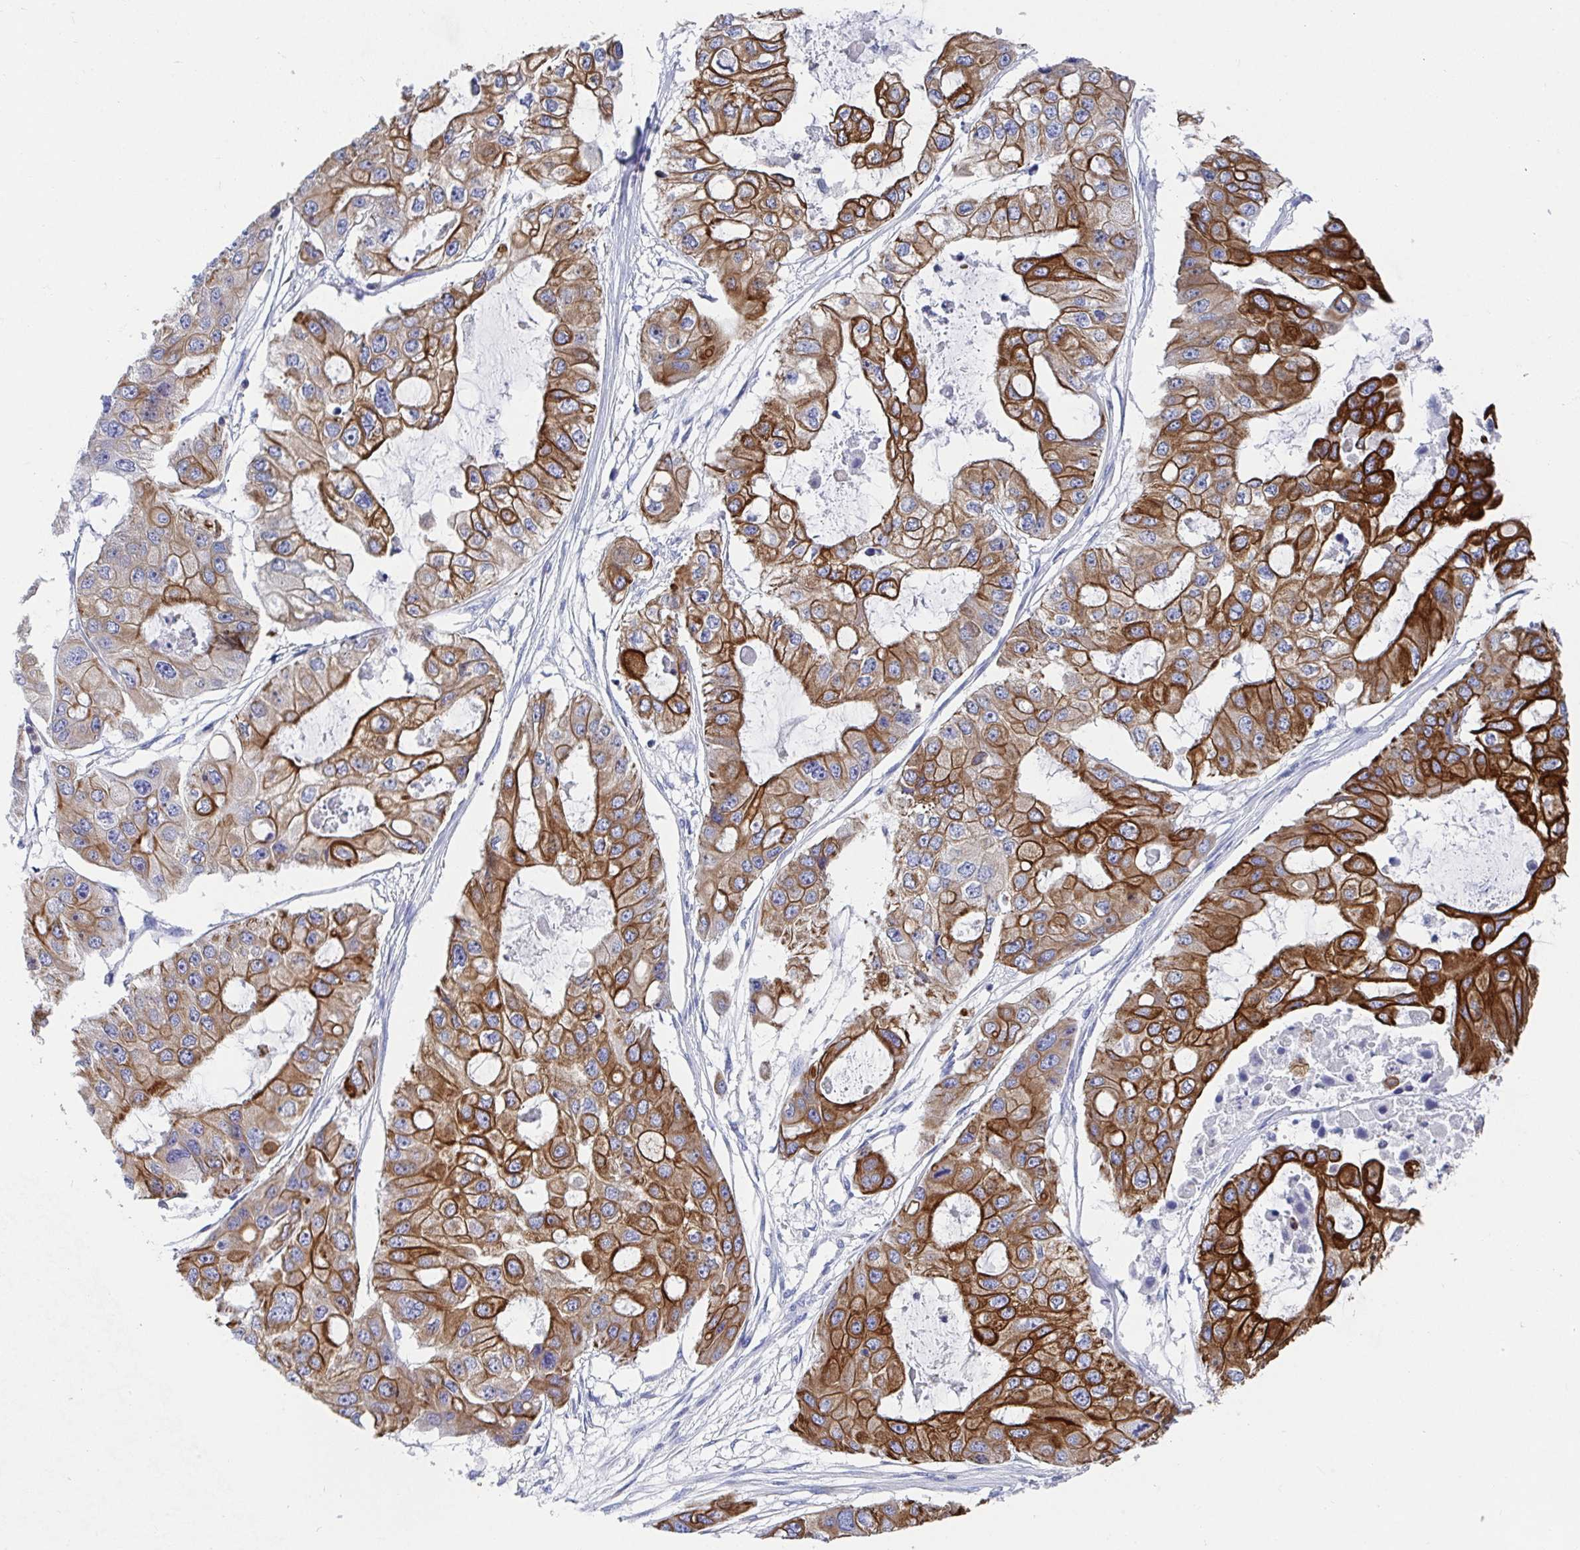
{"staining": {"intensity": "strong", "quantity": ">75%", "location": "cytoplasmic/membranous"}, "tissue": "ovarian cancer", "cell_type": "Tumor cells", "image_type": "cancer", "snomed": [{"axis": "morphology", "description": "Cystadenocarcinoma, serous, NOS"}, {"axis": "topography", "description": "Ovary"}], "caption": "Immunohistochemical staining of human serous cystadenocarcinoma (ovarian) reveals strong cytoplasmic/membranous protein positivity in about >75% of tumor cells. The protein of interest is stained brown, and the nuclei are stained in blue (DAB (3,3'-diaminobenzidine) IHC with brightfield microscopy, high magnification).", "gene": "CLDN8", "patient": {"sex": "female", "age": 56}}